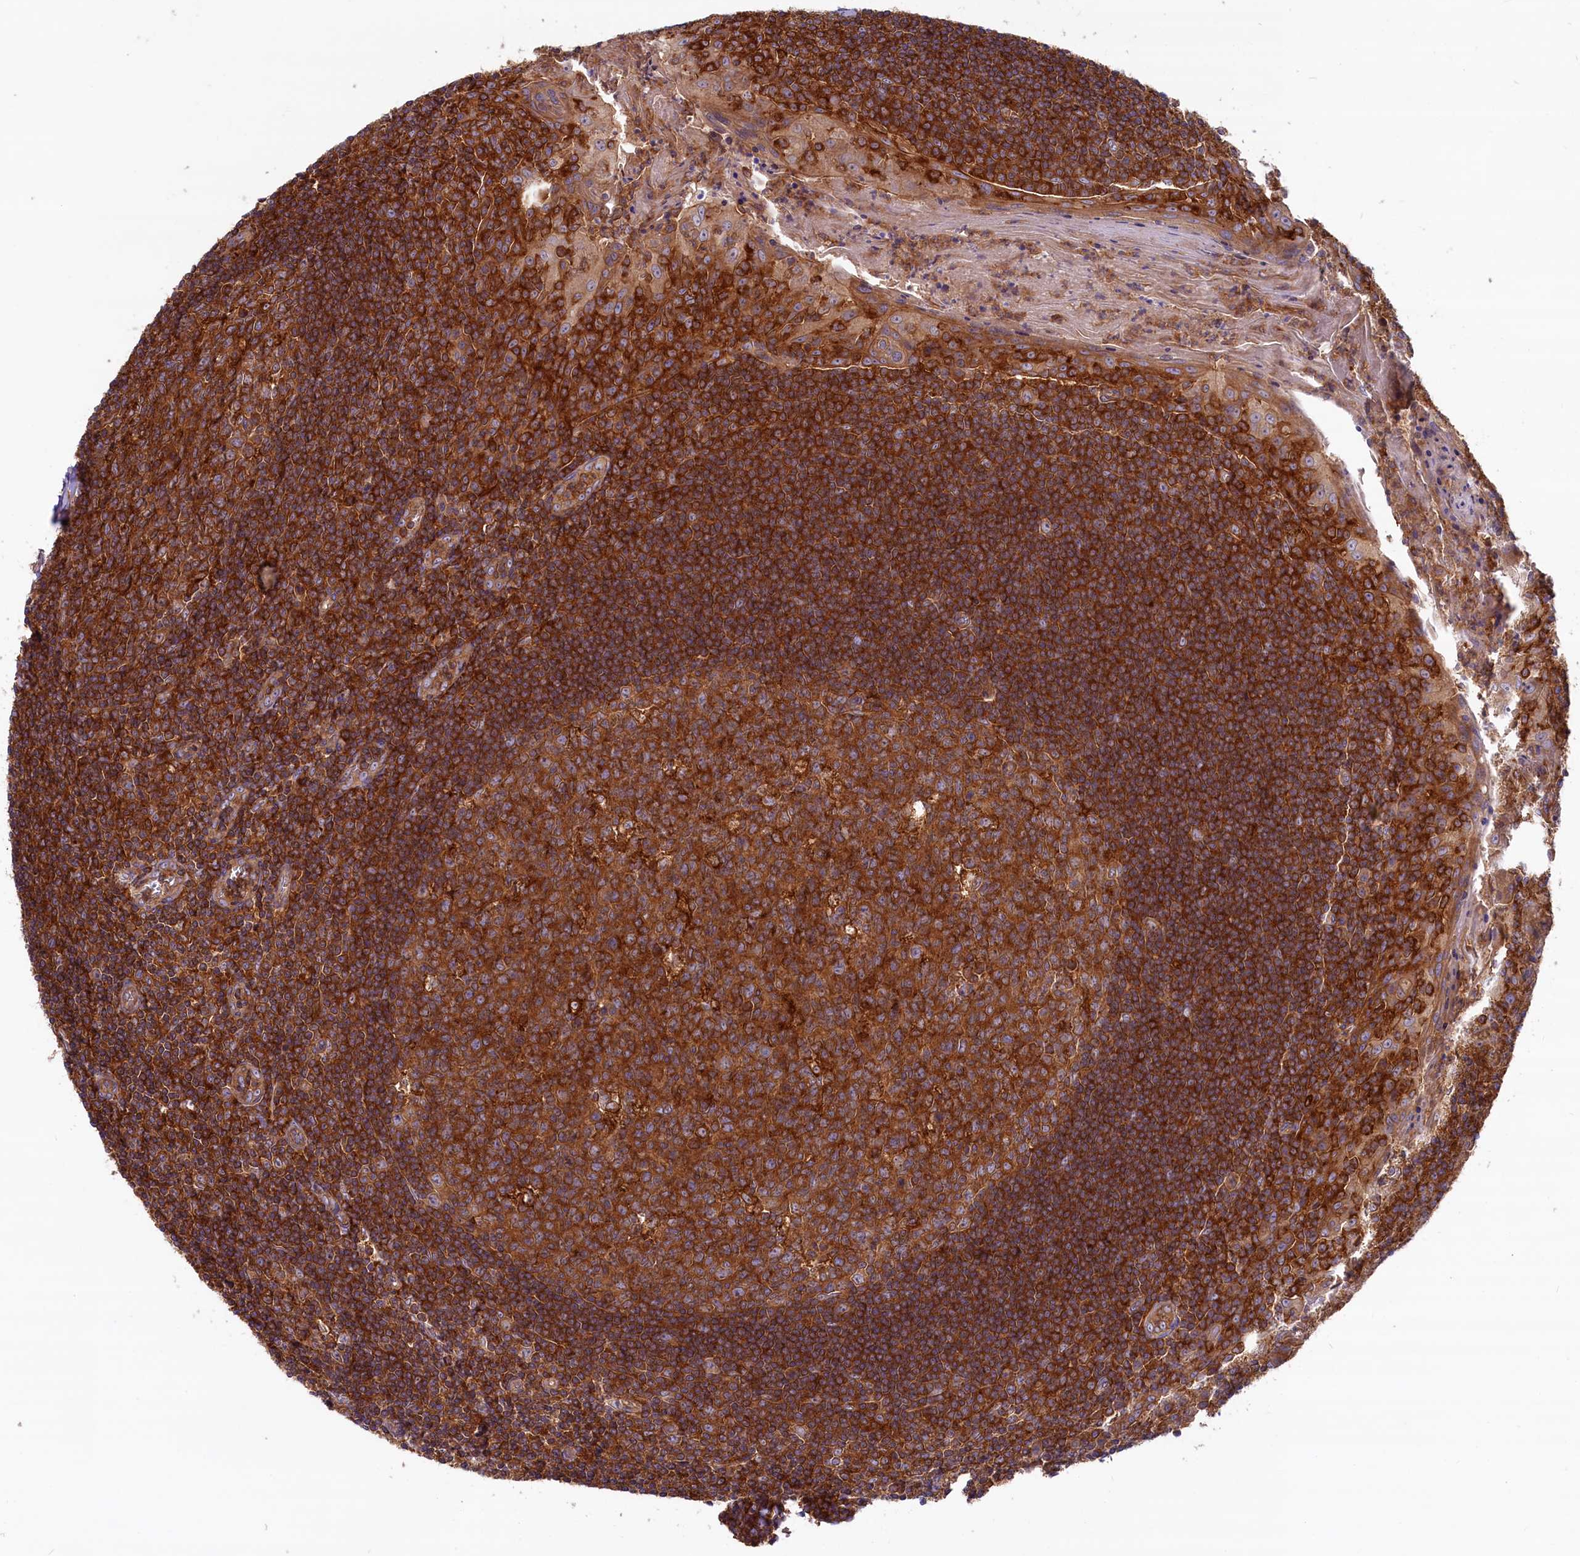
{"staining": {"intensity": "strong", "quantity": ">75%", "location": "cytoplasmic/membranous"}, "tissue": "tonsil", "cell_type": "Germinal center cells", "image_type": "normal", "snomed": [{"axis": "morphology", "description": "Normal tissue, NOS"}, {"axis": "topography", "description": "Tonsil"}], "caption": "IHC micrograph of unremarkable tonsil: human tonsil stained using IHC shows high levels of strong protein expression localized specifically in the cytoplasmic/membranous of germinal center cells, appearing as a cytoplasmic/membranous brown color.", "gene": "MYO9B", "patient": {"sex": "male", "age": 27}}